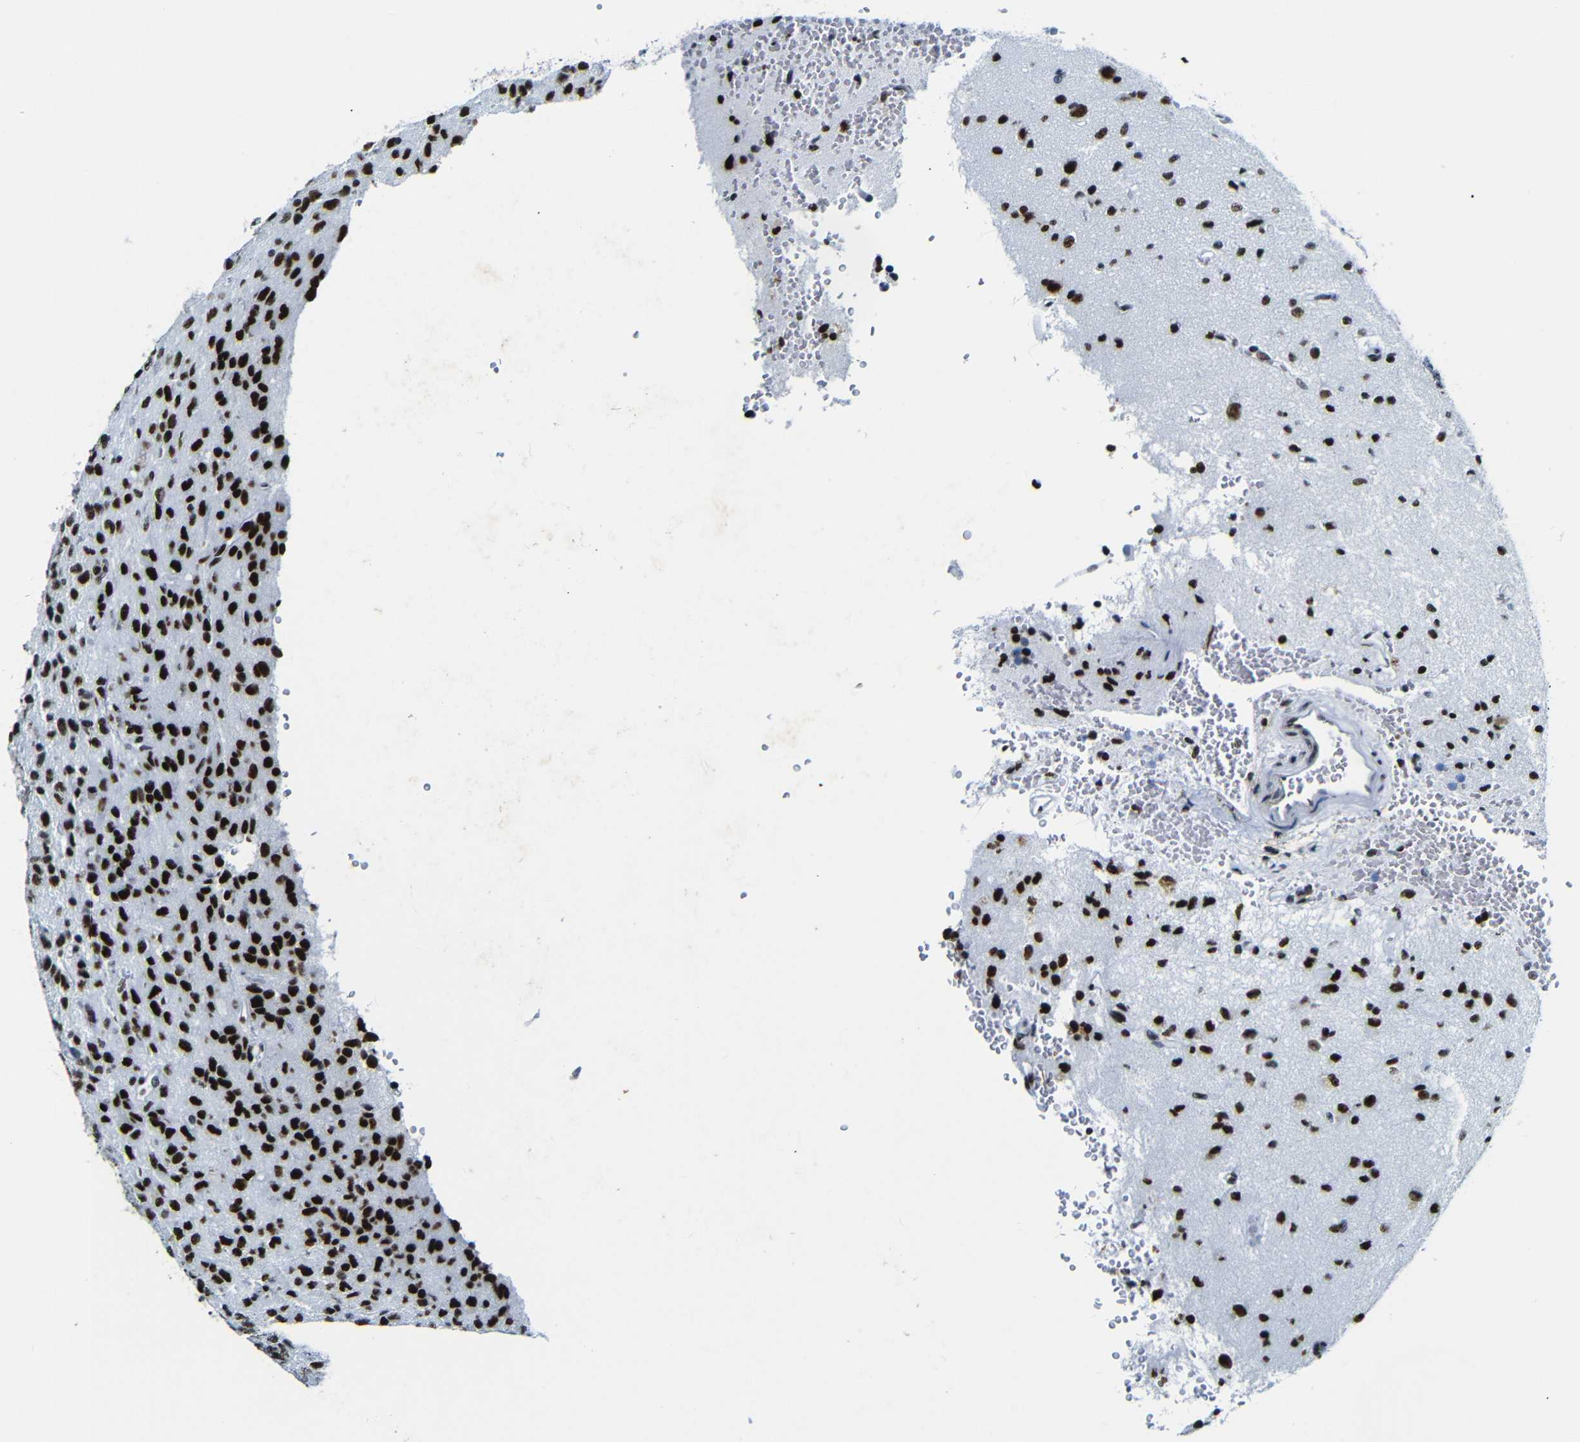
{"staining": {"intensity": "strong", "quantity": ">75%", "location": "nuclear"}, "tissue": "glioma", "cell_type": "Tumor cells", "image_type": "cancer", "snomed": [{"axis": "morphology", "description": "Glioma, malignant, High grade"}, {"axis": "topography", "description": "pancreas cauda"}], "caption": "DAB immunohistochemical staining of human glioma shows strong nuclear protein positivity in approximately >75% of tumor cells. (IHC, brightfield microscopy, high magnification).", "gene": "SRSF1", "patient": {"sex": "male", "age": 60}}